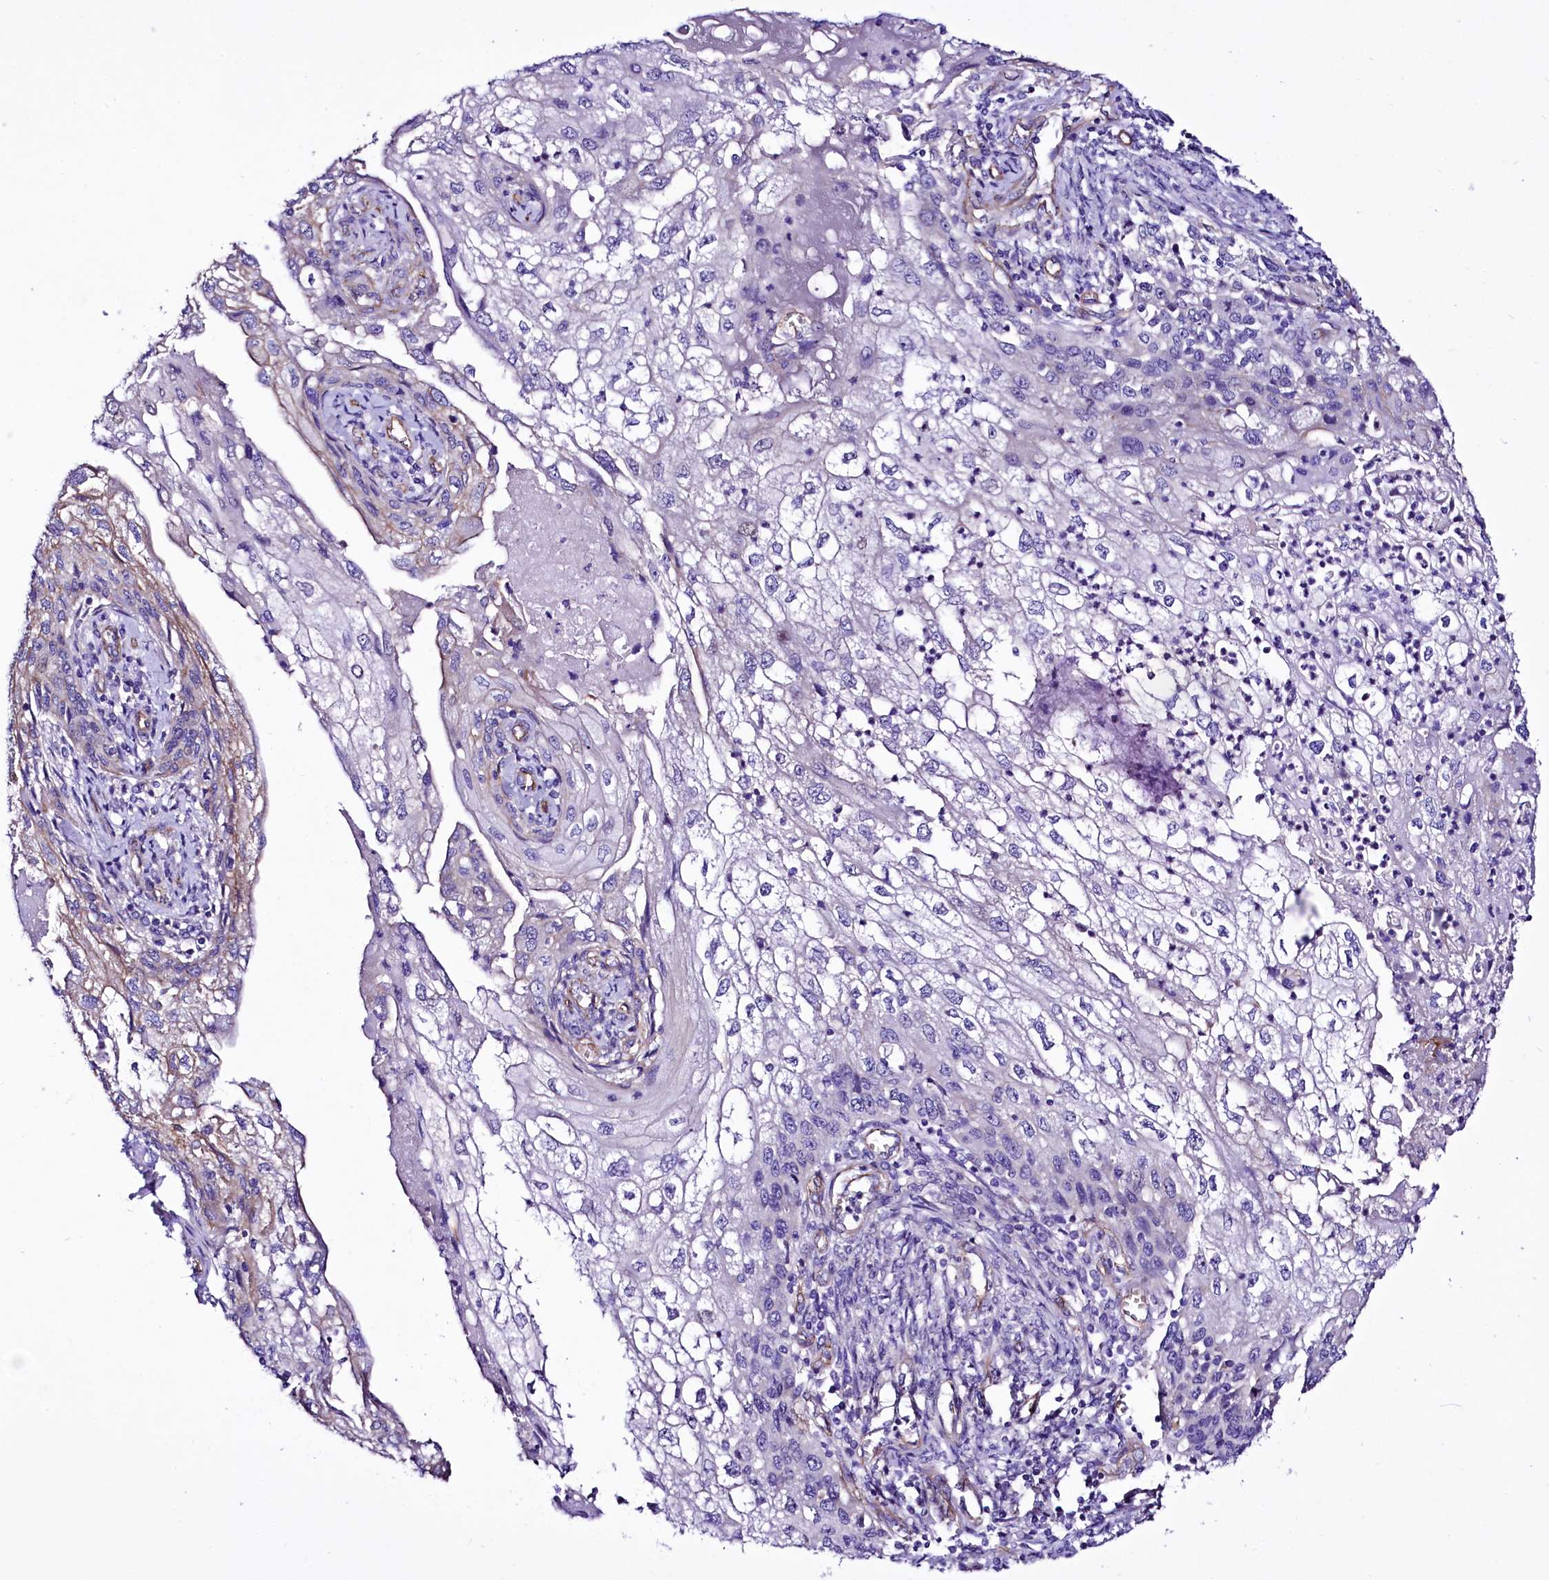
{"staining": {"intensity": "negative", "quantity": "none", "location": "none"}, "tissue": "cervical cancer", "cell_type": "Tumor cells", "image_type": "cancer", "snomed": [{"axis": "morphology", "description": "Squamous cell carcinoma, NOS"}, {"axis": "topography", "description": "Cervix"}], "caption": "Immunohistochemistry micrograph of squamous cell carcinoma (cervical) stained for a protein (brown), which exhibits no expression in tumor cells.", "gene": "SLF1", "patient": {"sex": "female", "age": 67}}